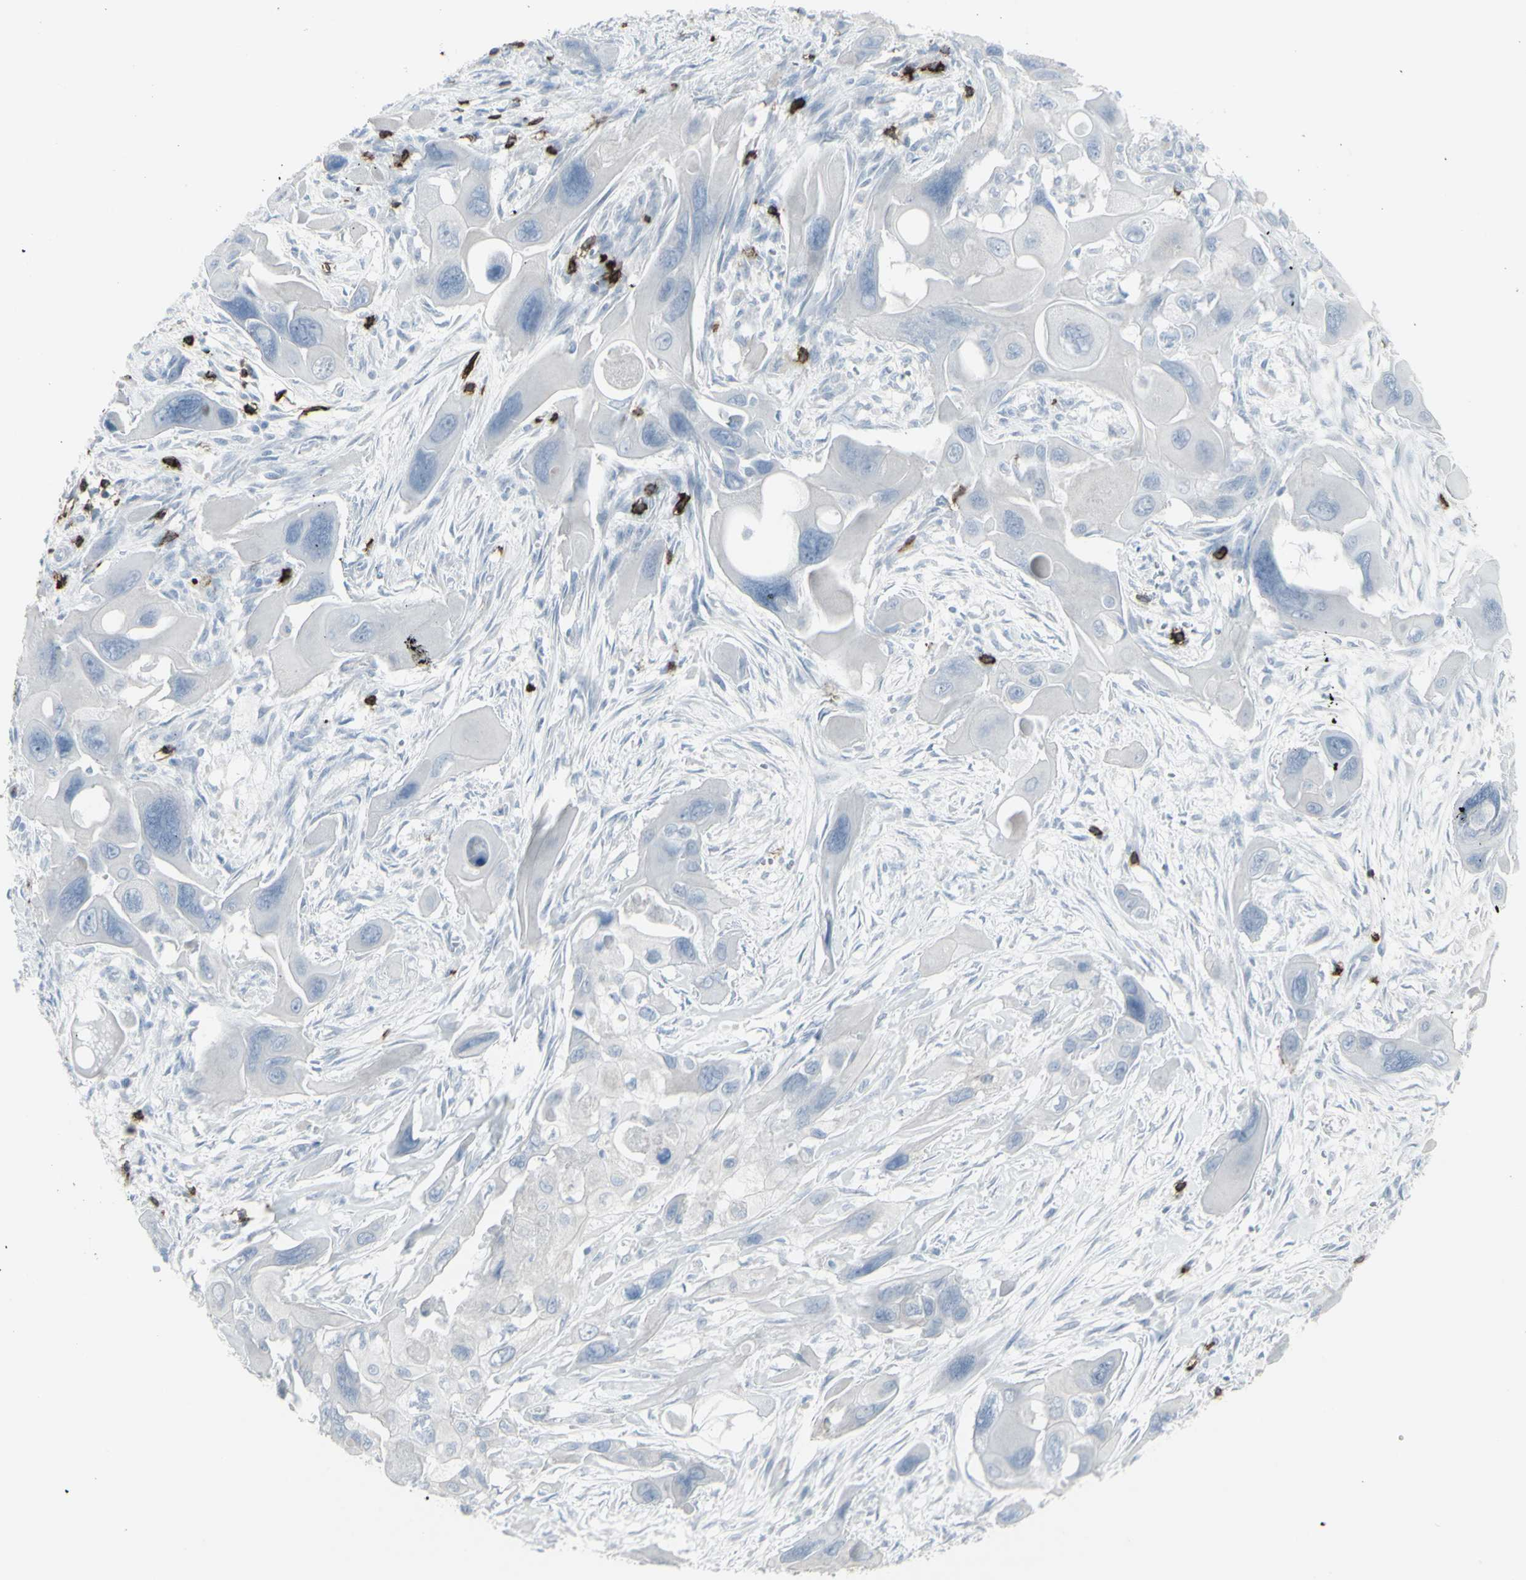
{"staining": {"intensity": "negative", "quantity": "none", "location": "none"}, "tissue": "pancreatic cancer", "cell_type": "Tumor cells", "image_type": "cancer", "snomed": [{"axis": "morphology", "description": "Adenocarcinoma, NOS"}, {"axis": "topography", "description": "Pancreas"}], "caption": "An IHC micrograph of adenocarcinoma (pancreatic) is shown. There is no staining in tumor cells of adenocarcinoma (pancreatic).", "gene": "CD247", "patient": {"sex": "male", "age": 73}}